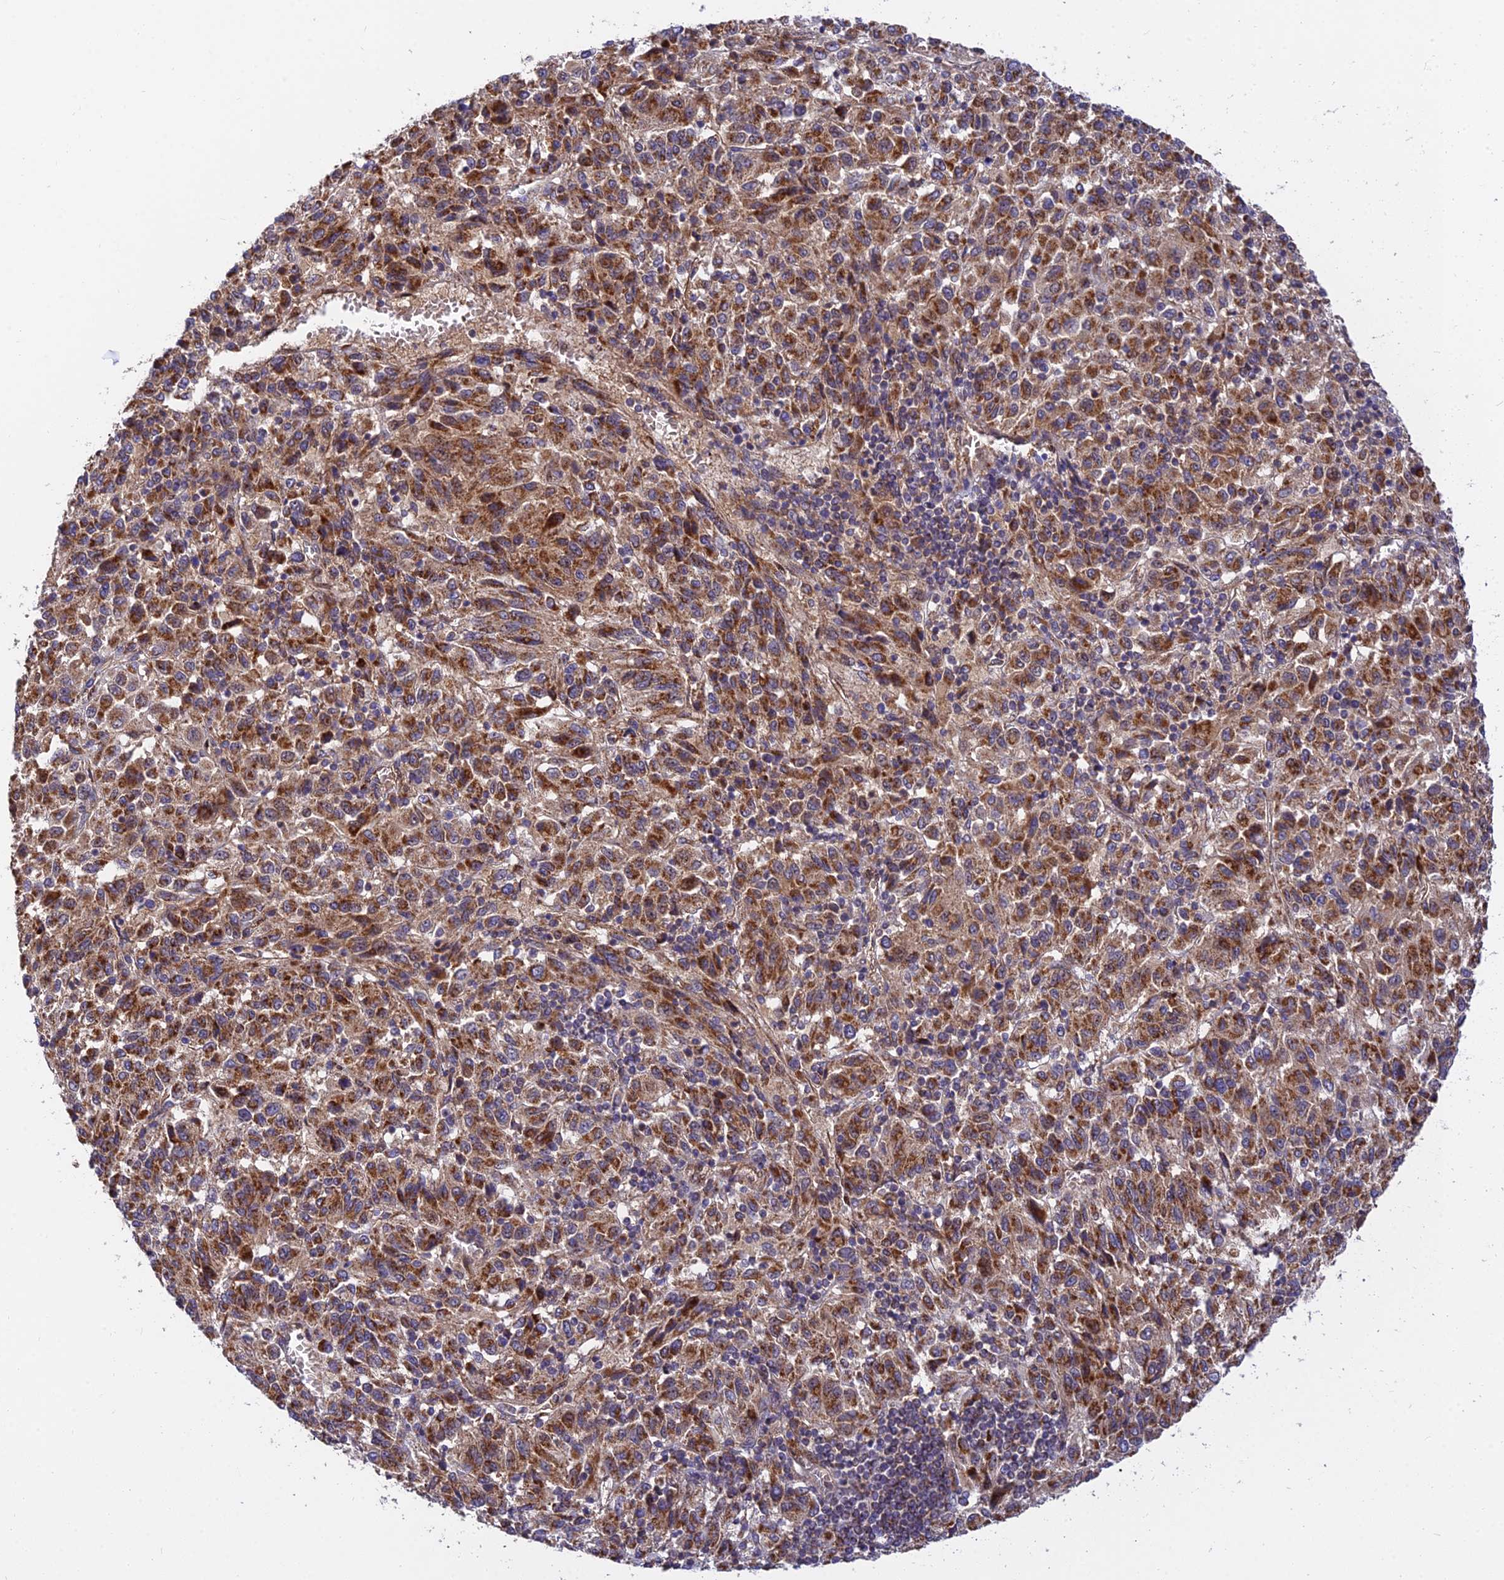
{"staining": {"intensity": "moderate", "quantity": ">75%", "location": "cytoplasmic/membranous"}, "tissue": "melanoma", "cell_type": "Tumor cells", "image_type": "cancer", "snomed": [{"axis": "morphology", "description": "Malignant melanoma, Metastatic site"}, {"axis": "topography", "description": "Lung"}], "caption": "Immunohistochemistry (DAB (3,3'-diaminobenzidine)) staining of malignant melanoma (metastatic site) displays moderate cytoplasmic/membranous protein expression in approximately >75% of tumor cells.", "gene": "PODNL1", "patient": {"sex": "male", "age": 64}}